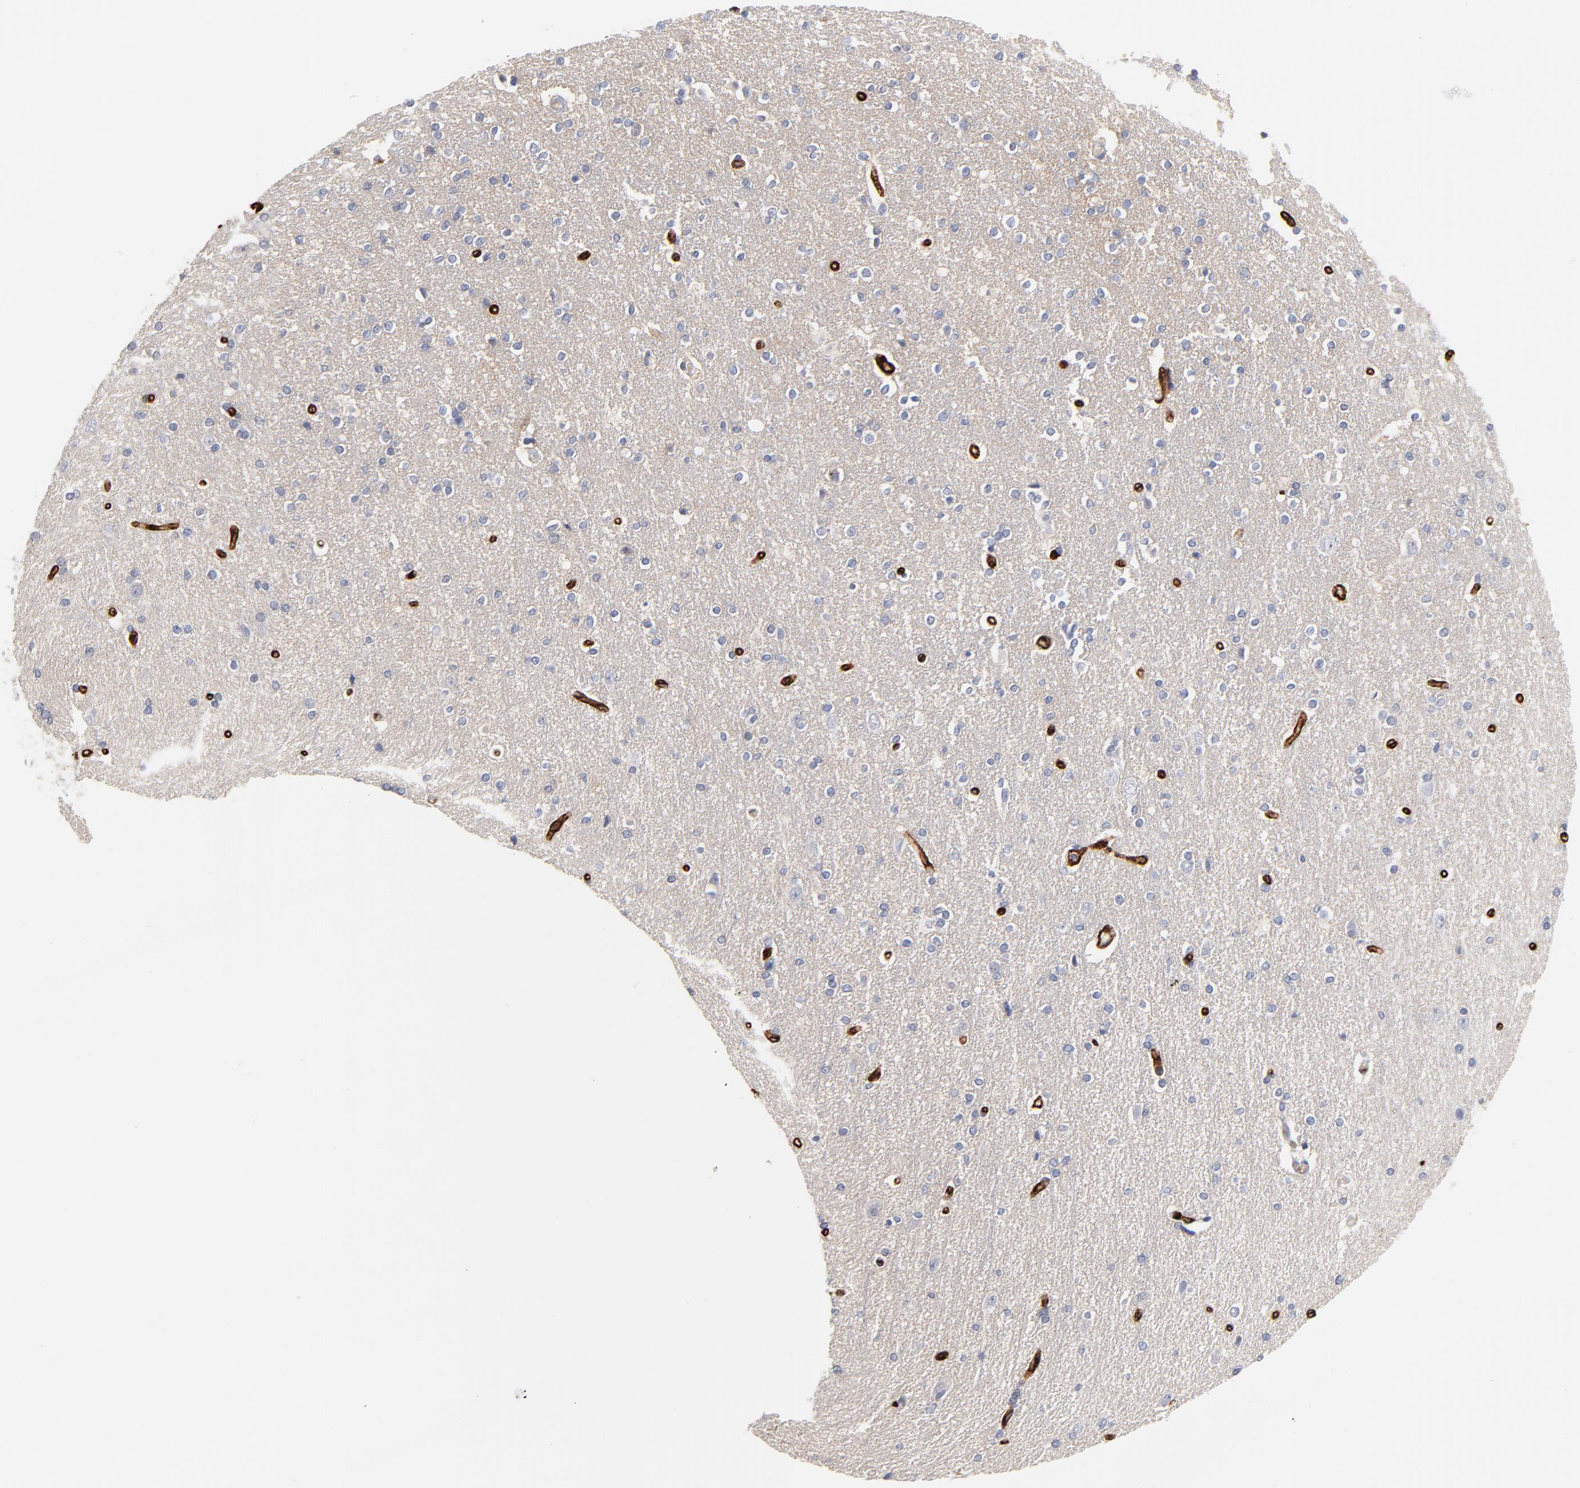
{"staining": {"intensity": "negative", "quantity": "none", "location": "none"}, "tissue": "caudate", "cell_type": "Glial cells", "image_type": "normal", "snomed": [{"axis": "morphology", "description": "Normal tissue, NOS"}, {"axis": "topography", "description": "Lateral ventricle wall"}], "caption": "This is a micrograph of immunohistochemistry (IHC) staining of unremarkable caudate, which shows no expression in glial cells. Brightfield microscopy of IHC stained with DAB (3,3'-diaminobenzidine) (brown) and hematoxylin (blue), captured at high magnification.", "gene": "SLC16A1", "patient": {"sex": "female", "age": 54}}